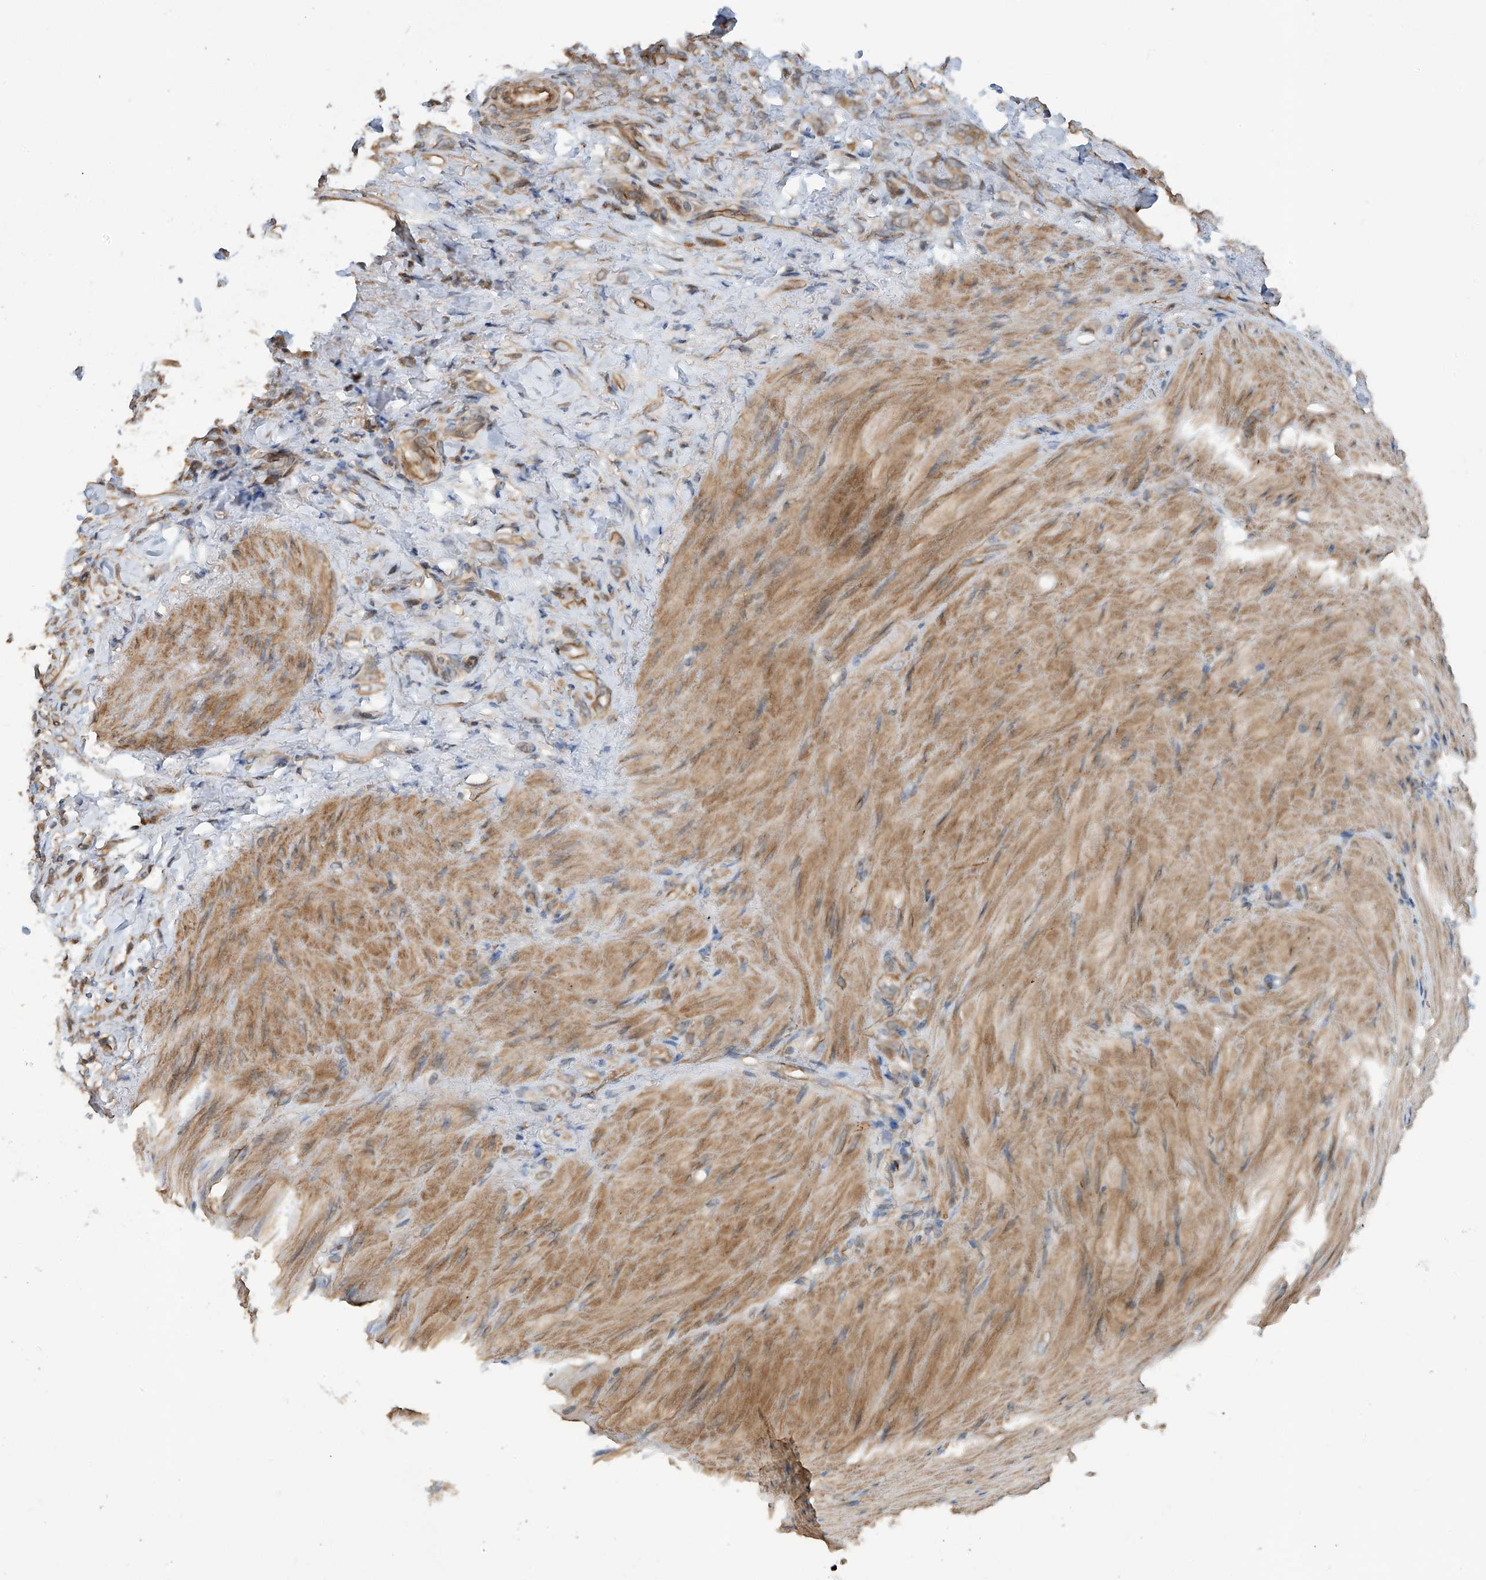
{"staining": {"intensity": "weak", "quantity": "25%-75%", "location": "cytoplasmic/membranous"}, "tissue": "stomach cancer", "cell_type": "Tumor cells", "image_type": "cancer", "snomed": [{"axis": "morphology", "description": "Normal tissue, NOS"}, {"axis": "morphology", "description": "Adenocarcinoma, NOS"}, {"axis": "topography", "description": "Stomach"}], "caption": "This is an image of immunohistochemistry staining of adenocarcinoma (stomach), which shows weak staining in the cytoplasmic/membranous of tumor cells.", "gene": "RPAIN", "patient": {"sex": "male", "age": 82}}